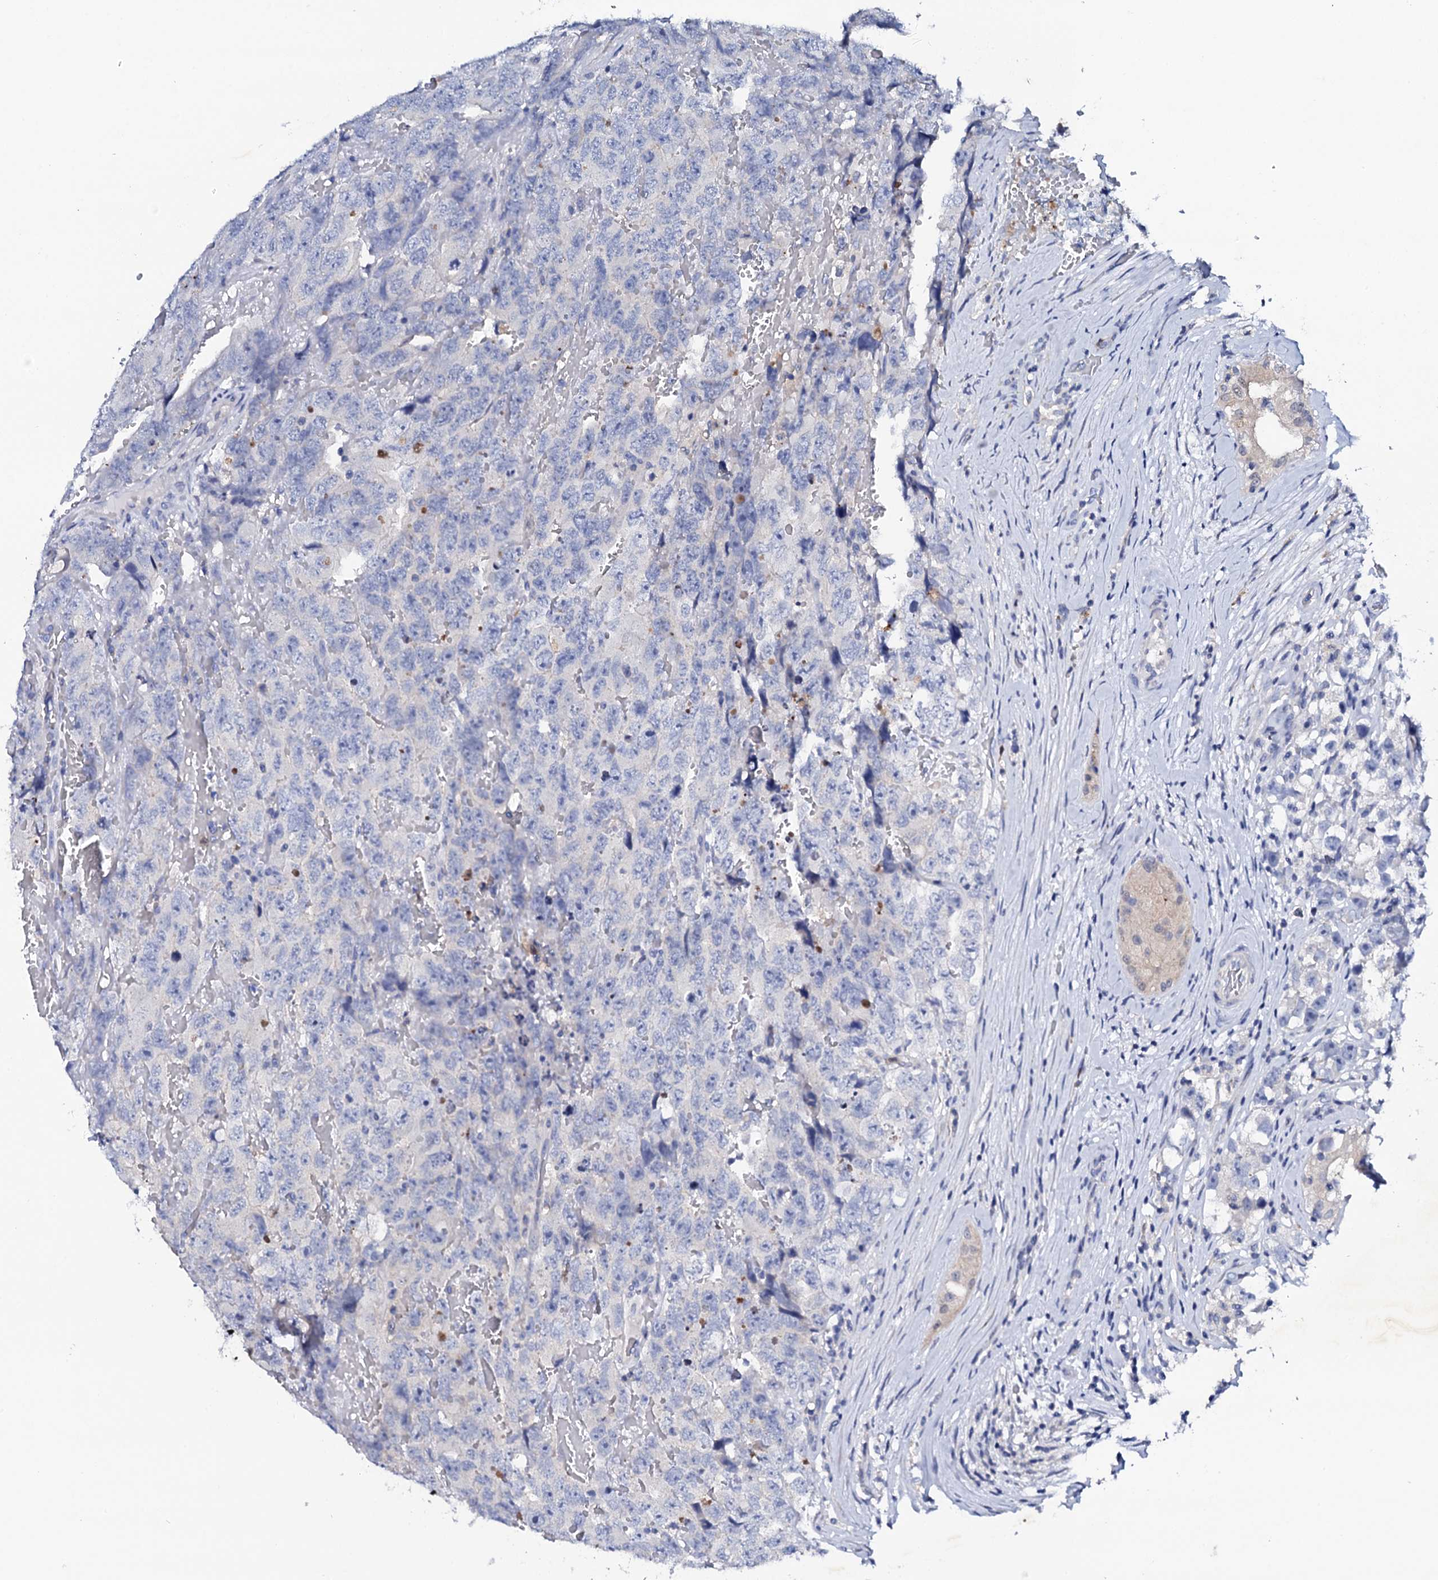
{"staining": {"intensity": "negative", "quantity": "none", "location": "none"}, "tissue": "testis cancer", "cell_type": "Tumor cells", "image_type": "cancer", "snomed": [{"axis": "morphology", "description": "Carcinoma, Embryonal, NOS"}, {"axis": "topography", "description": "Testis"}], "caption": "There is no significant expression in tumor cells of testis cancer (embryonal carcinoma). (DAB (3,3'-diaminobenzidine) IHC visualized using brightfield microscopy, high magnification).", "gene": "NAA16", "patient": {"sex": "male", "age": 45}}